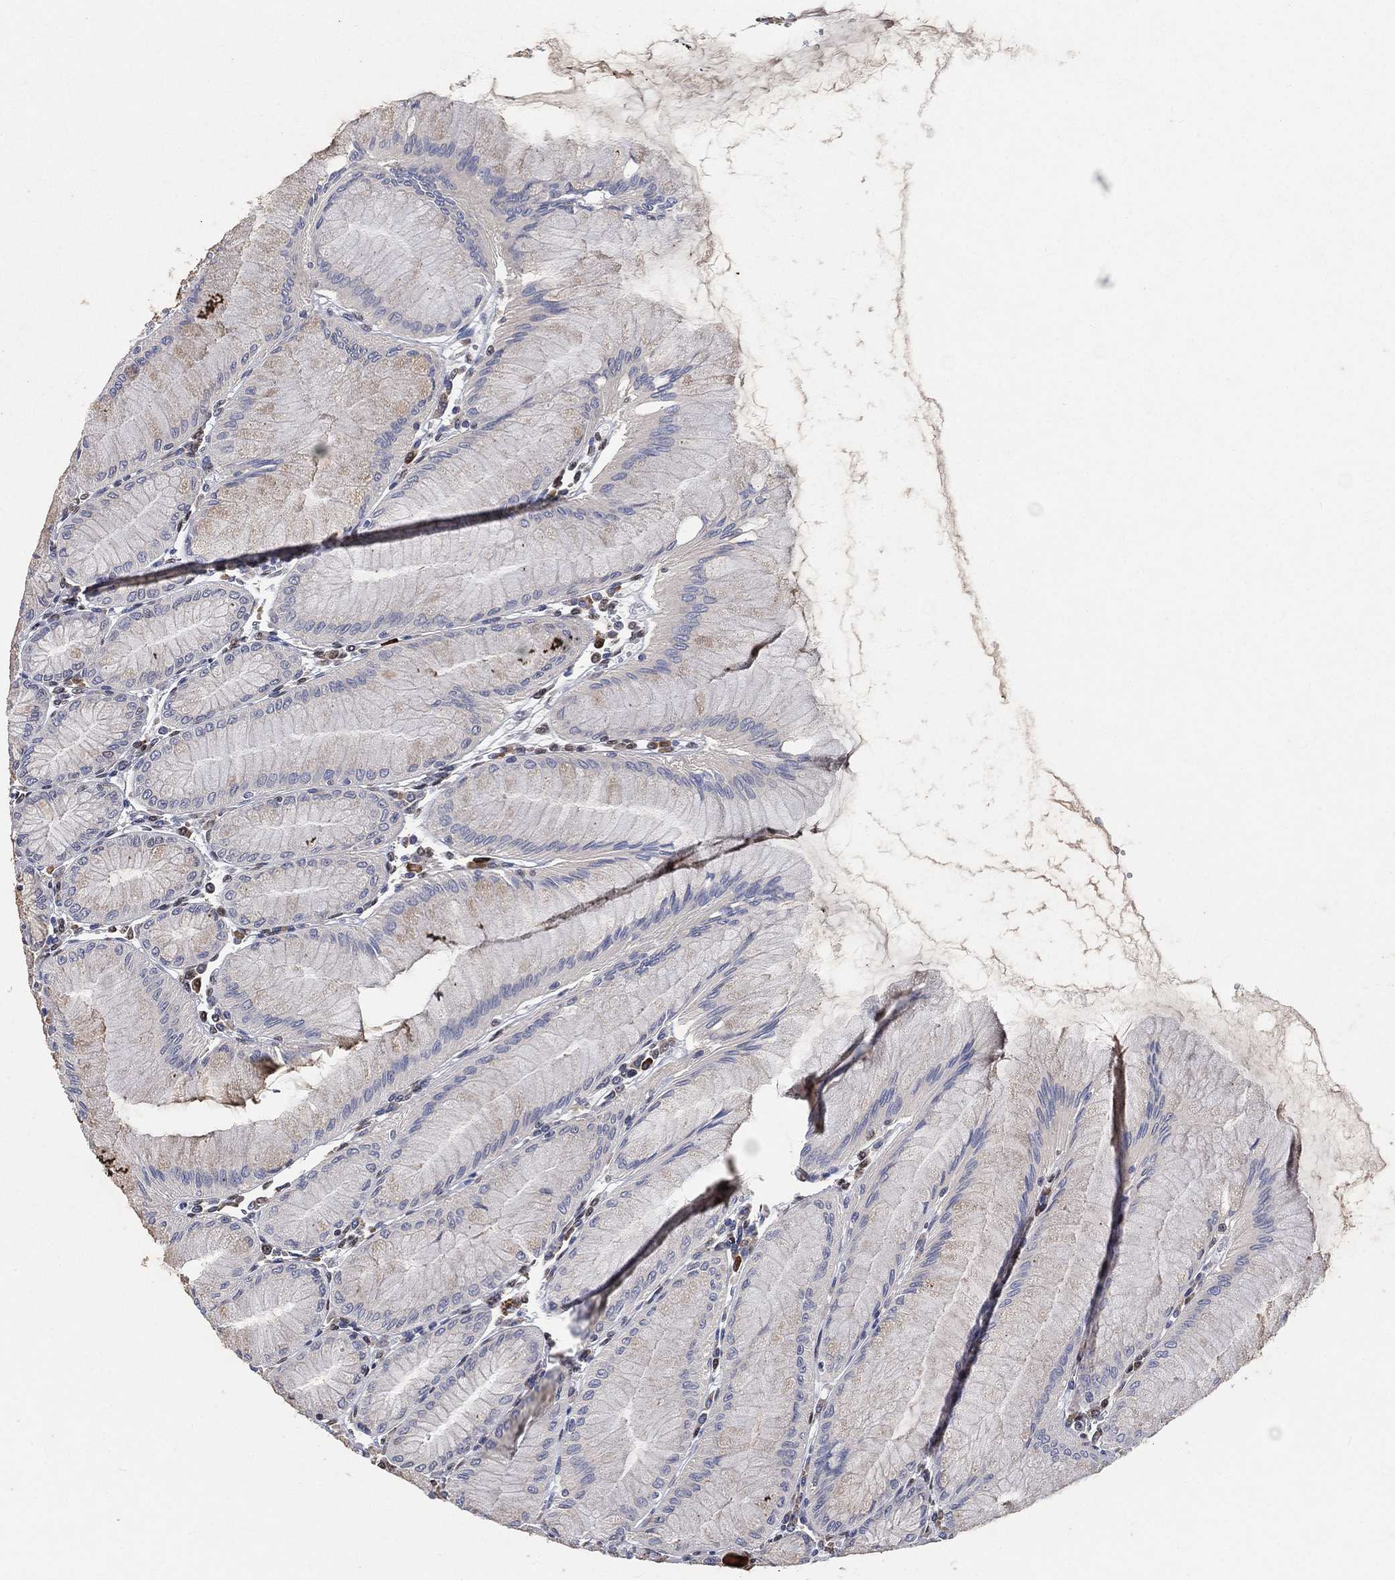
{"staining": {"intensity": "moderate", "quantity": "<25%", "location": "nuclear"}, "tissue": "stomach", "cell_type": "Glandular cells", "image_type": "normal", "snomed": [{"axis": "morphology", "description": "Normal tissue, NOS"}, {"axis": "topography", "description": "Stomach"}], "caption": "IHC staining of normal stomach, which exhibits low levels of moderate nuclear positivity in about <25% of glandular cells indicating moderate nuclear protein positivity. The staining was performed using DAB (brown) for protein detection and nuclei were counterstained in hematoxylin (blue).", "gene": "YLPM1", "patient": {"sex": "female", "age": 57}}